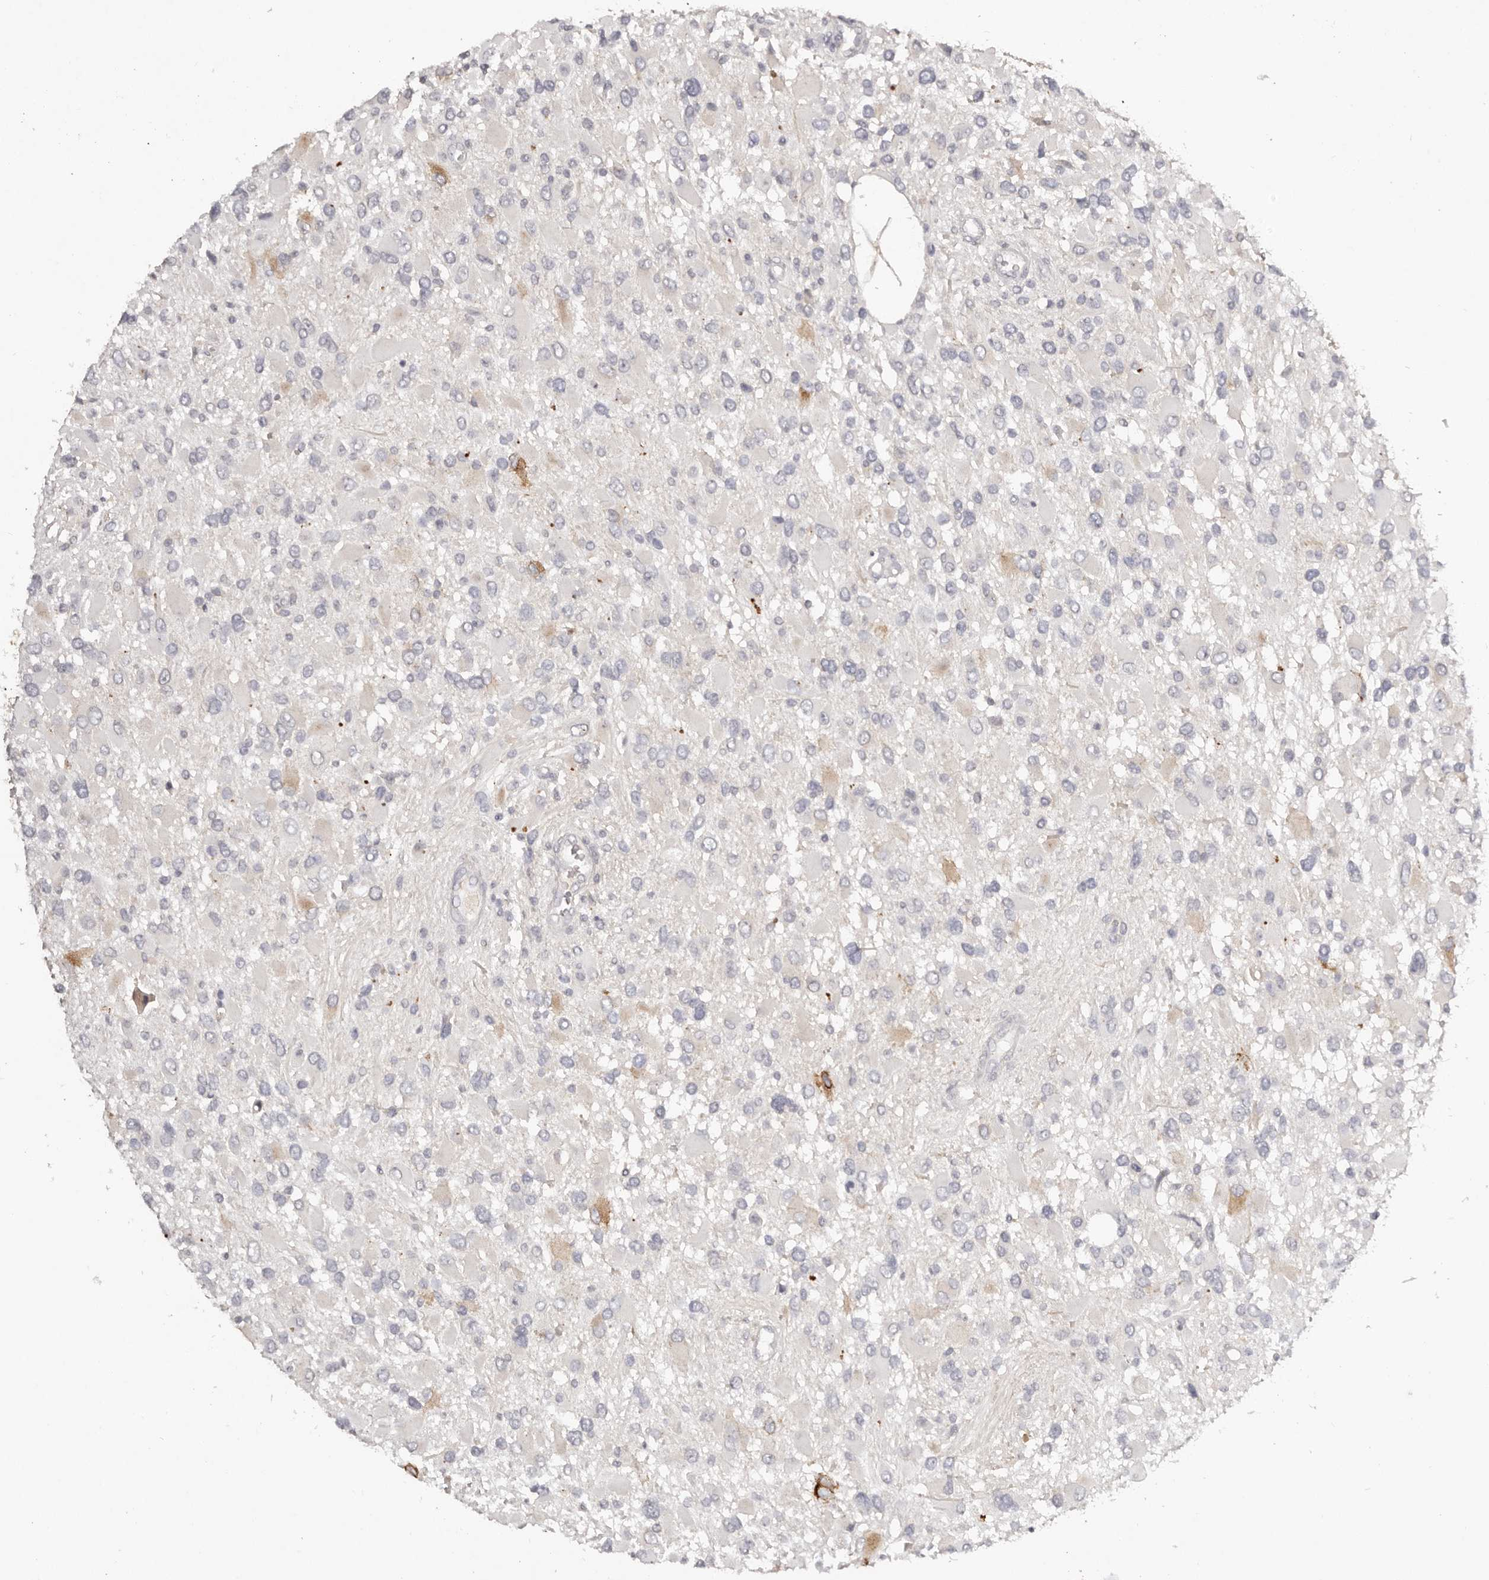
{"staining": {"intensity": "negative", "quantity": "none", "location": "none"}, "tissue": "glioma", "cell_type": "Tumor cells", "image_type": "cancer", "snomed": [{"axis": "morphology", "description": "Glioma, malignant, High grade"}, {"axis": "topography", "description": "Brain"}], "caption": "Immunohistochemistry (IHC) of human glioma displays no staining in tumor cells. Brightfield microscopy of immunohistochemistry stained with DAB (brown) and hematoxylin (blue), captured at high magnification.", "gene": "SCUBE2", "patient": {"sex": "male", "age": 53}}